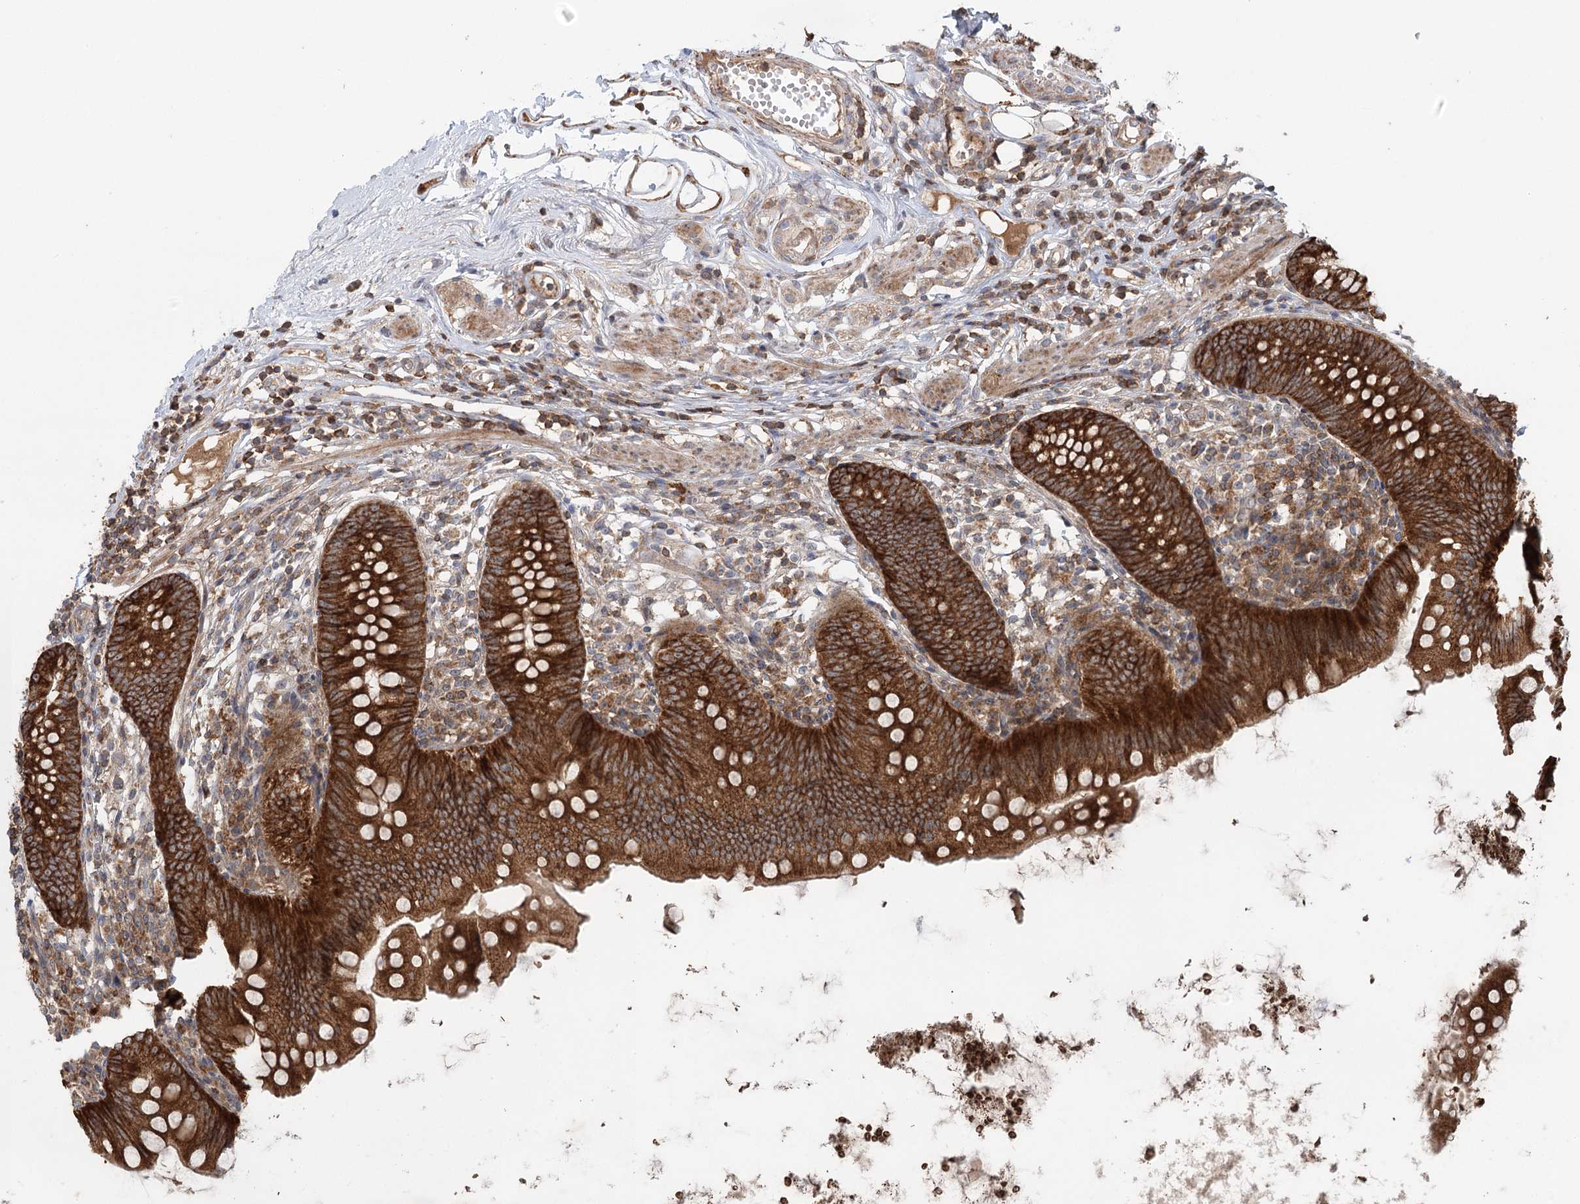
{"staining": {"intensity": "strong", "quantity": ">75%", "location": "cytoplasmic/membranous"}, "tissue": "appendix", "cell_type": "Glandular cells", "image_type": "normal", "snomed": [{"axis": "morphology", "description": "Normal tissue, NOS"}, {"axis": "topography", "description": "Appendix"}], "caption": "The micrograph demonstrates staining of unremarkable appendix, revealing strong cytoplasmic/membranous protein expression (brown color) within glandular cells.", "gene": "ENSG00000273217", "patient": {"sex": "female", "age": 62}}